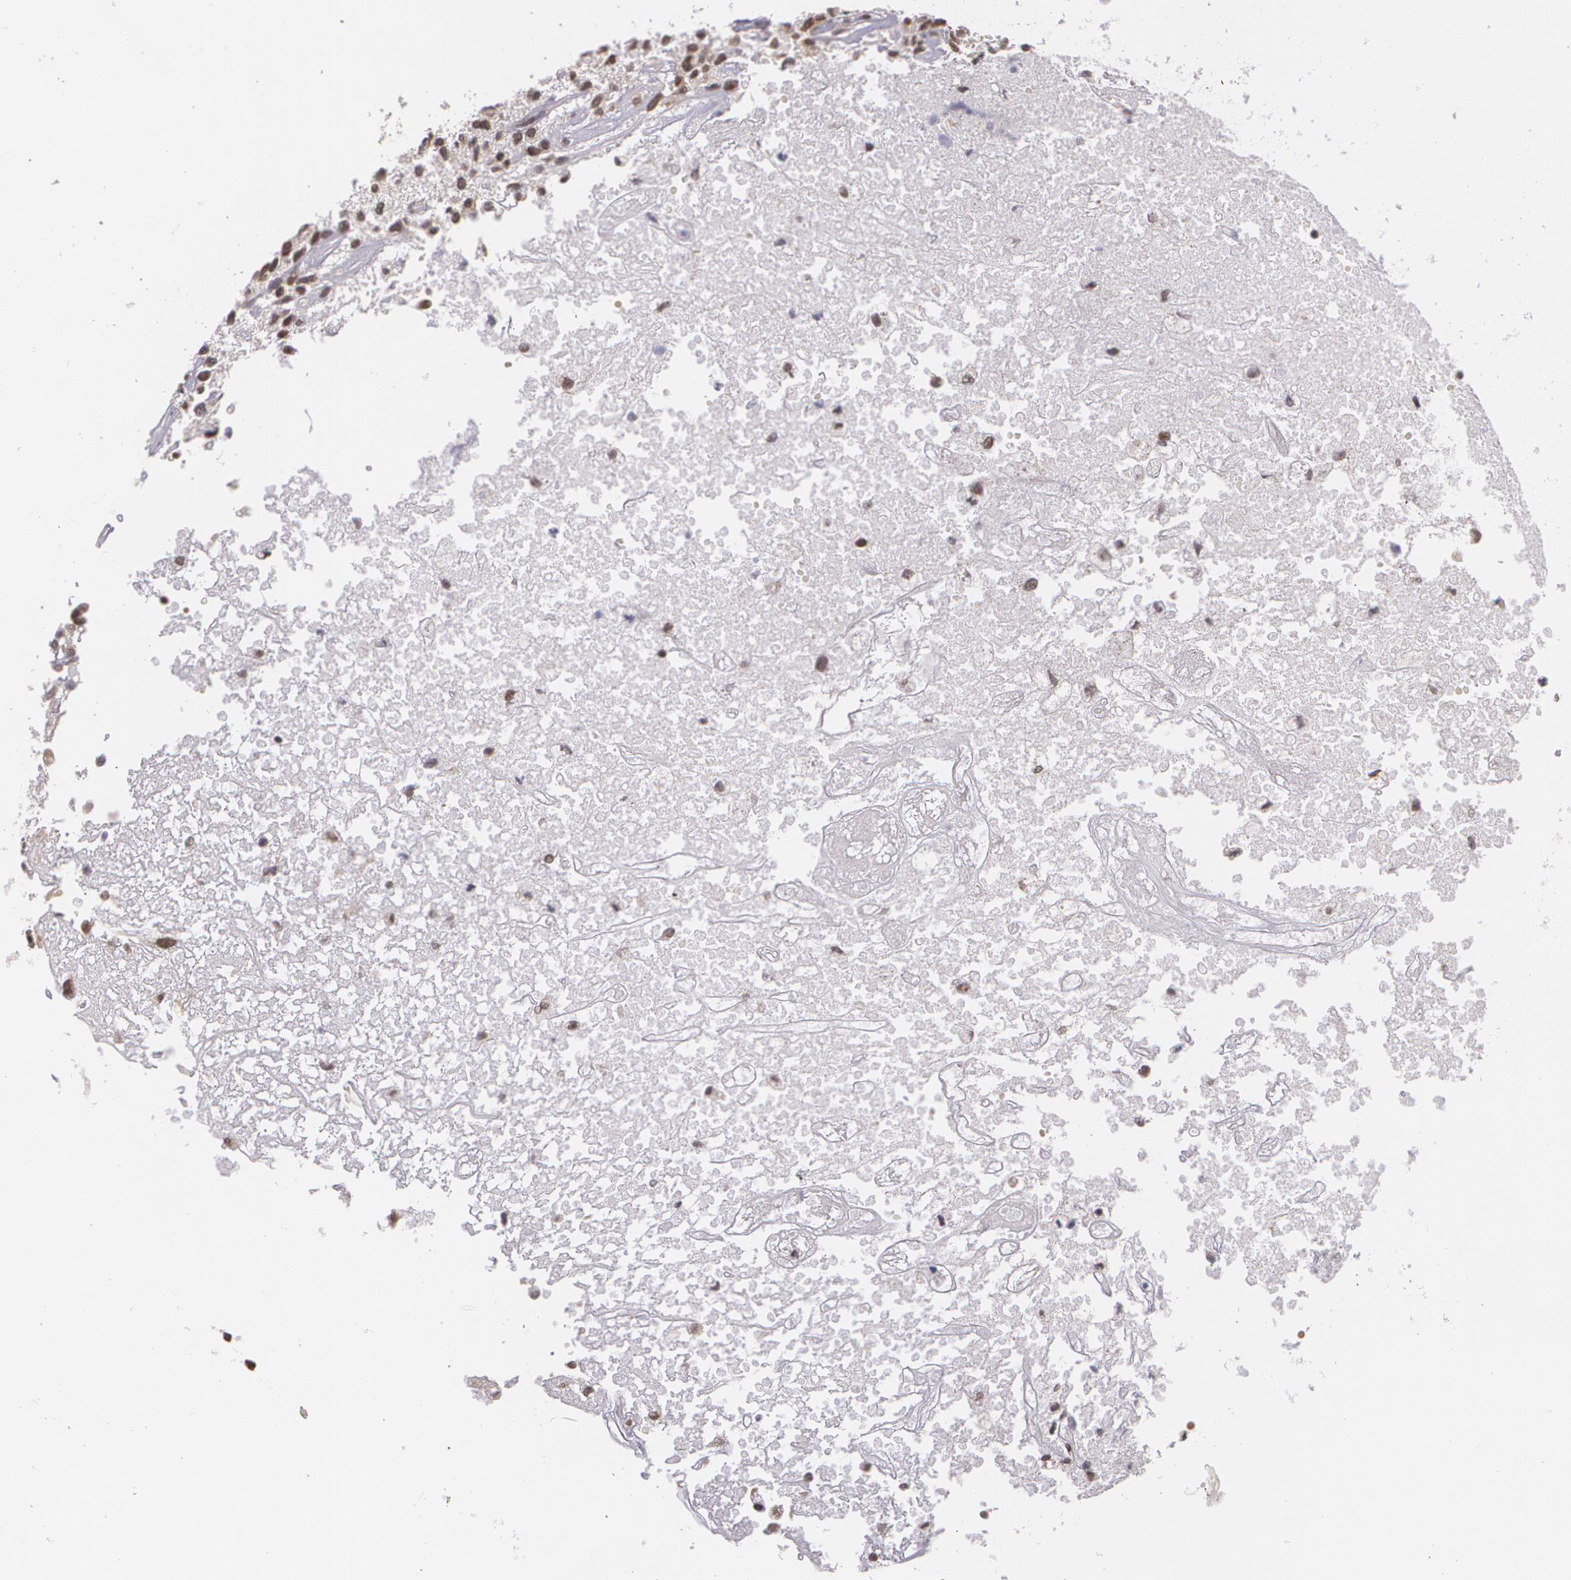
{"staining": {"intensity": "weak", "quantity": "25%-75%", "location": "nuclear"}, "tissue": "glioma", "cell_type": "Tumor cells", "image_type": "cancer", "snomed": [{"axis": "morphology", "description": "Glioma, malignant, High grade"}, {"axis": "topography", "description": "Brain"}], "caption": "The photomicrograph shows staining of malignant glioma (high-grade), revealing weak nuclear protein staining (brown color) within tumor cells. The protein is shown in brown color, while the nuclei are stained blue.", "gene": "ALX1", "patient": {"sex": "male", "age": 77}}